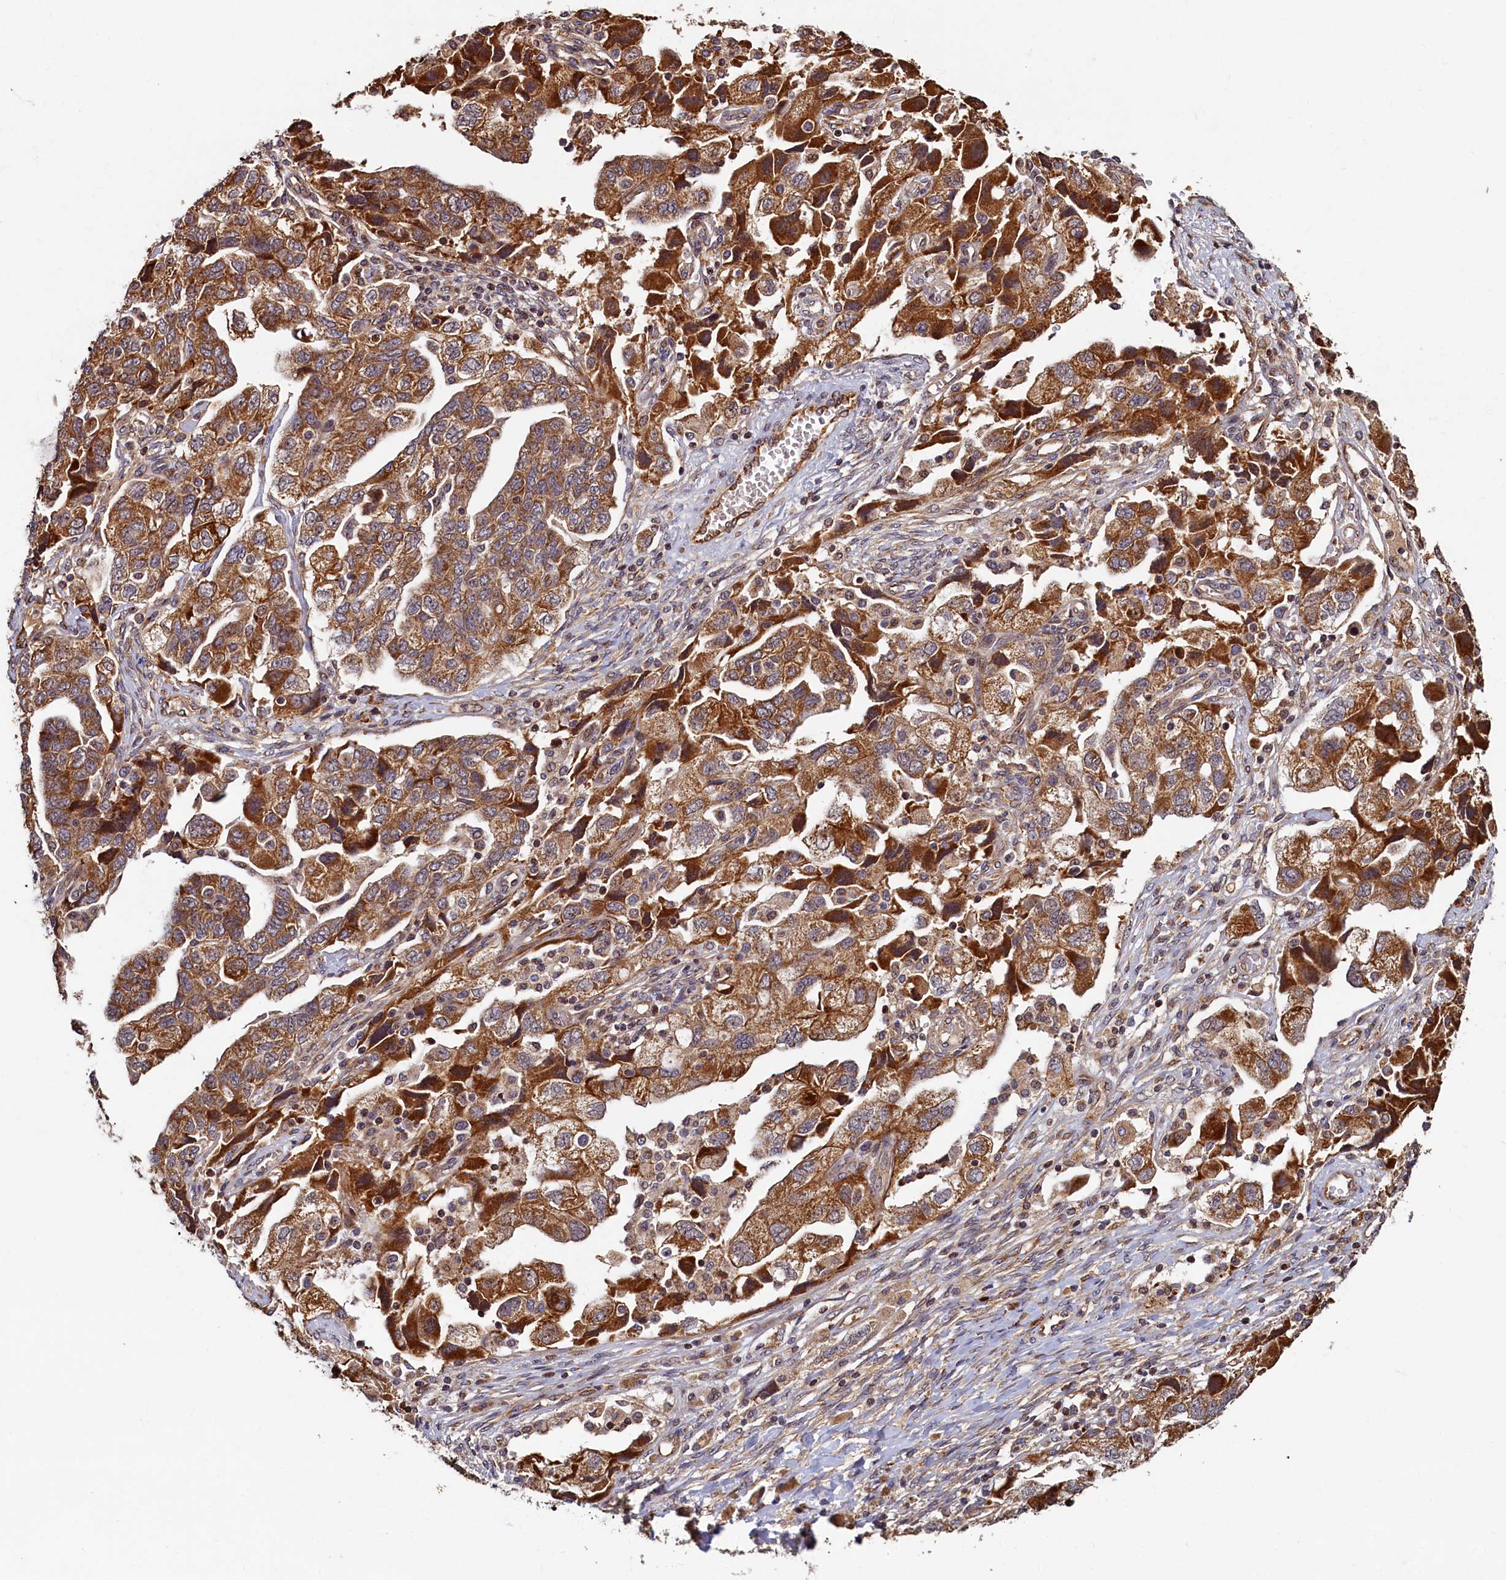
{"staining": {"intensity": "moderate", "quantity": ">75%", "location": "cytoplasmic/membranous"}, "tissue": "ovarian cancer", "cell_type": "Tumor cells", "image_type": "cancer", "snomed": [{"axis": "morphology", "description": "Carcinoma, NOS"}, {"axis": "morphology", "description": "Cystadenocarcinoma, serous, NOS"}, {"axis": "topography", "description": "Ovary"}], "caption": "High-magnification brightfield microscopy of ovarian carcinoma stained with DAB (3,3'-diaminobenzidine) (brown) and counterstained with hematoxylin (blue). tumor cells exhibit moderate cytoplasmic/membranous staining is present in about>75% of cells. Nuclei are stained in blue.", "gene": "NCKAP5L", "patient": {"sex": "female", "age": 69}}